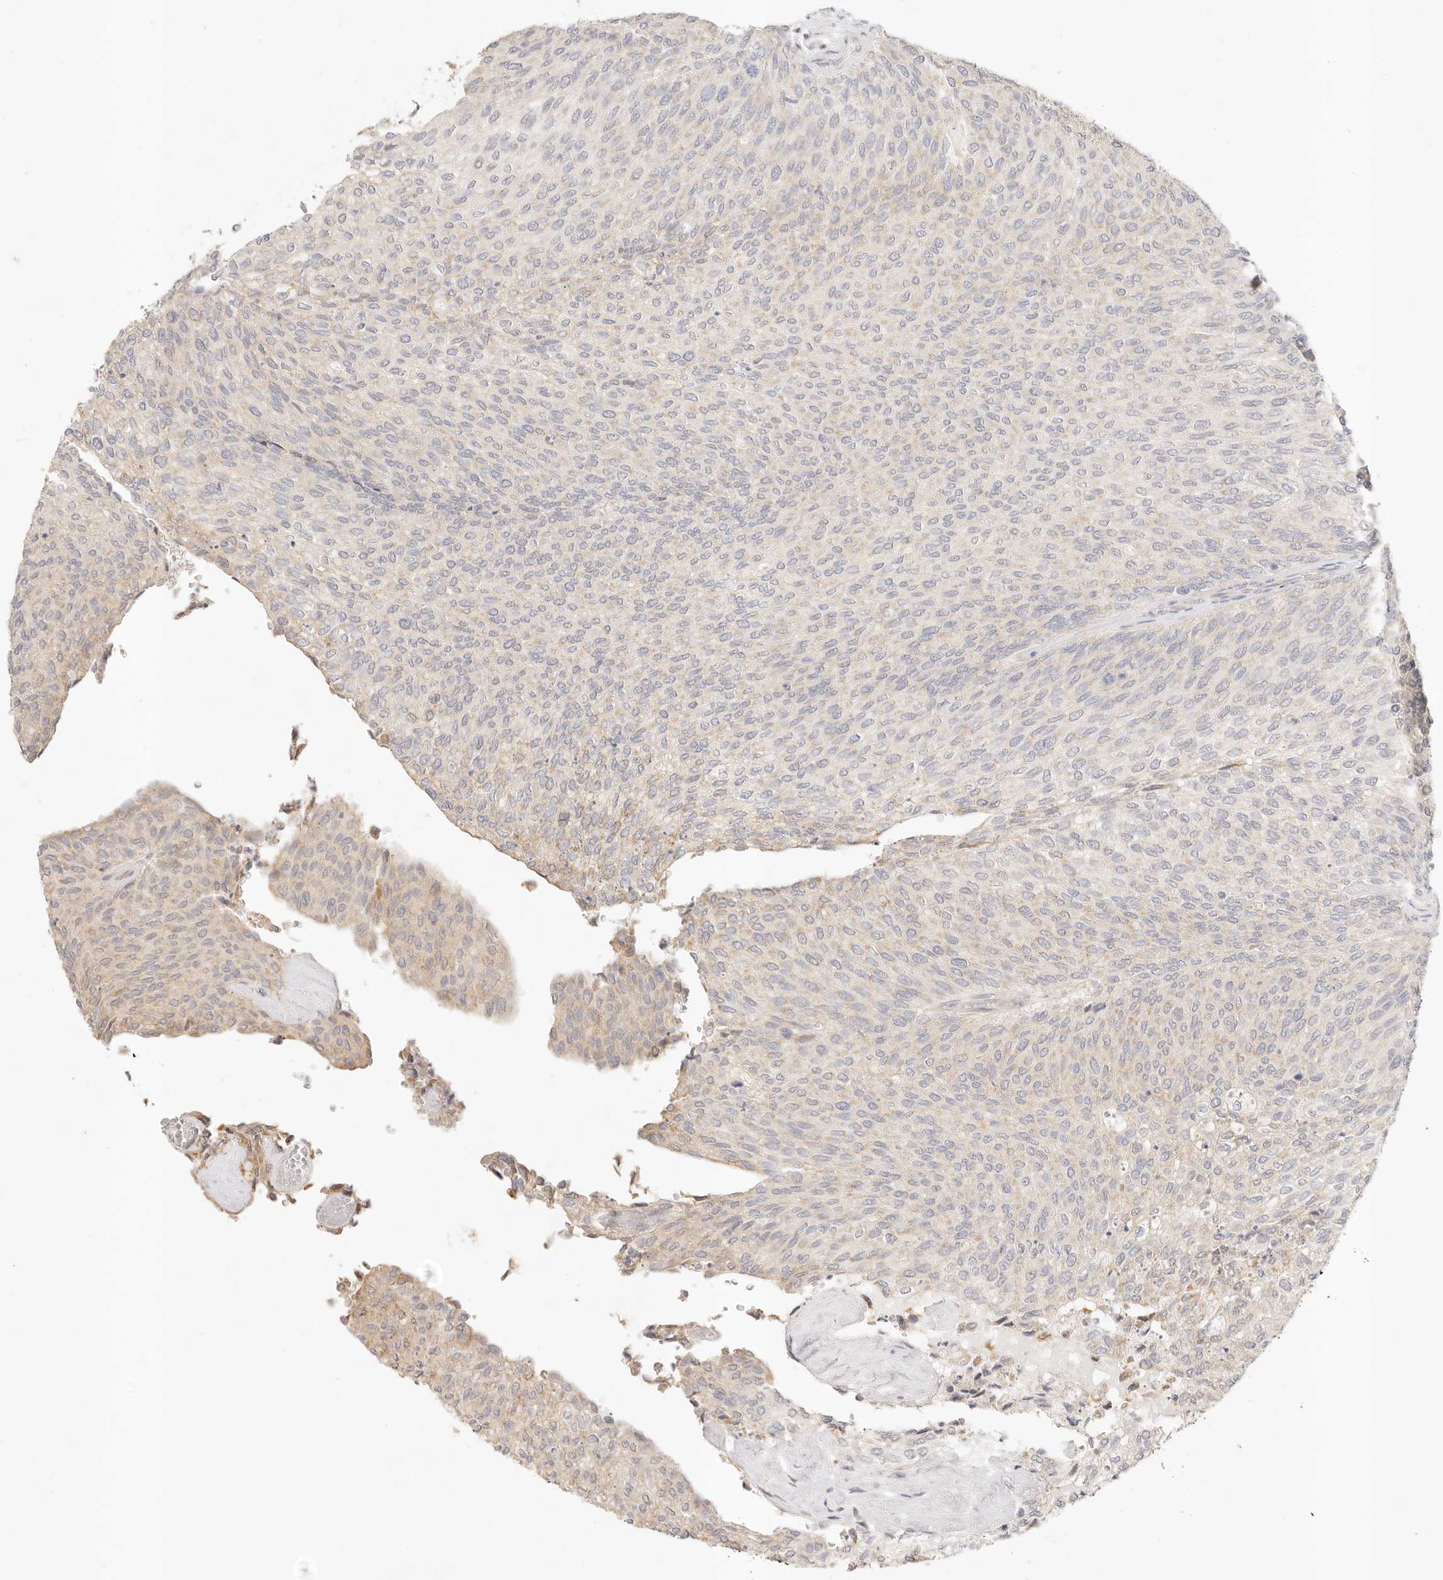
{"staining": {"intensity": "negative", "quantity": "none", "location": "none"}, "tissue": "urothelial cancer", "cell_type": "Tumor cells", "image_type": "cancer", "snomed": [{"axis": "morphology", "description": "Urothelial carcinoma, Low grade"}, {"axis": "topography", "description": "Urinary bladder"}], "caption": "There is no significant expression in tumor cells of urothelial cancer.", "gene": "GPR156", "patient": {"sex": "female", "age": 79}}